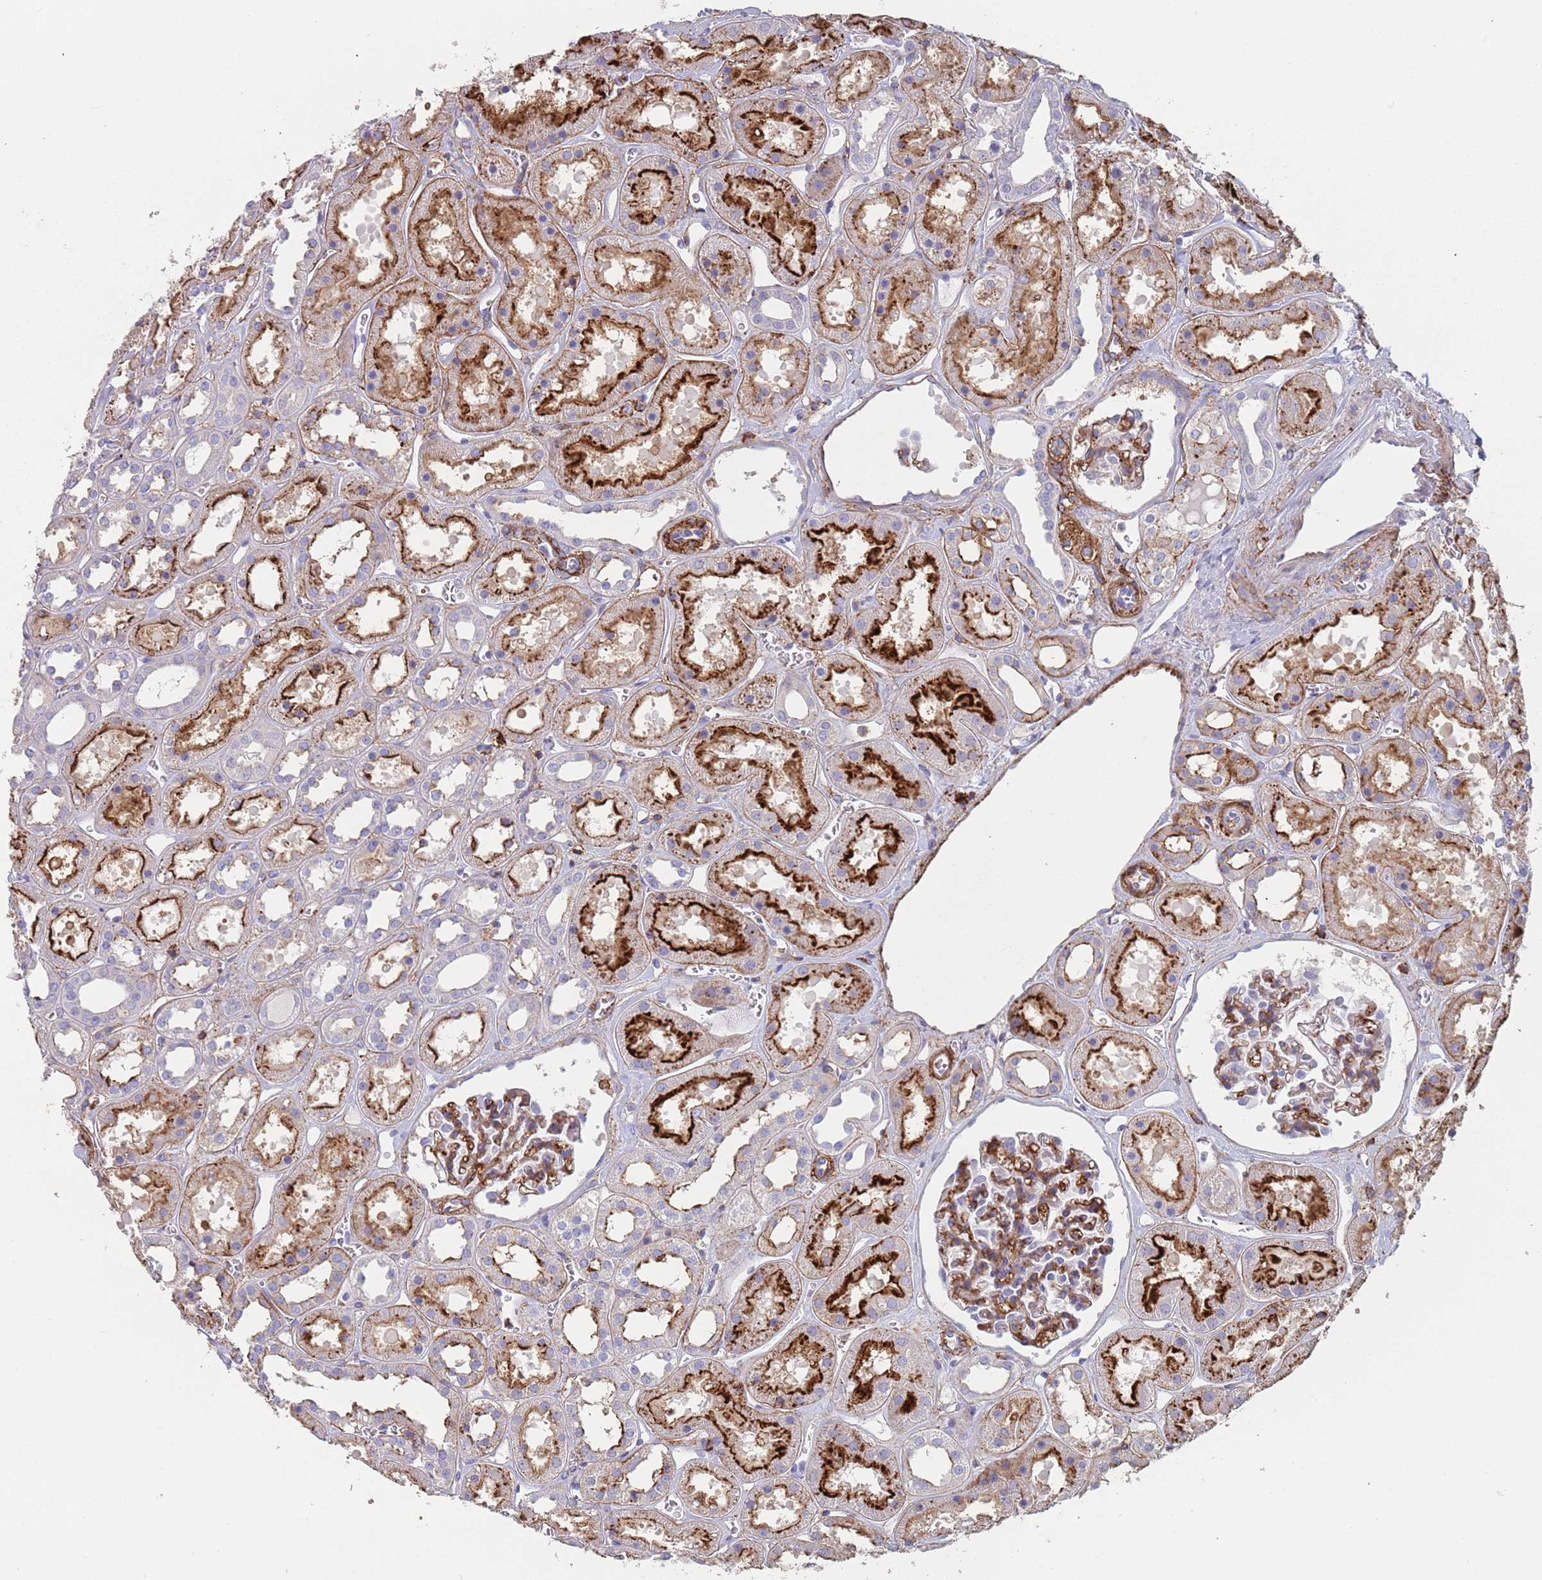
{"staining": {"intensity": "moderate", "quantity": "25%-75%", "location": "cytoplasmic/membranous"}, "tissue": "kidney", "cell_type": "Cells in glomeruli", "image_type": "normal", "snomed": [{"axis": "morphology", "description": "Normal tissue, NOS"}, {"axis": "topography", "description": "Kidney"}], "caption": "Brown immunohistochemical staining in benign kidney reveals moderate cytoplasmic/membranous staining in about 25%-75% of cells in glomeruli. Using DAB (brown) and hematoxylin (blue) stains, captured at high magnification using brightfield microscopy.", "gene": "RNF144A", "patient": {"sex": "female", "age": 41}}